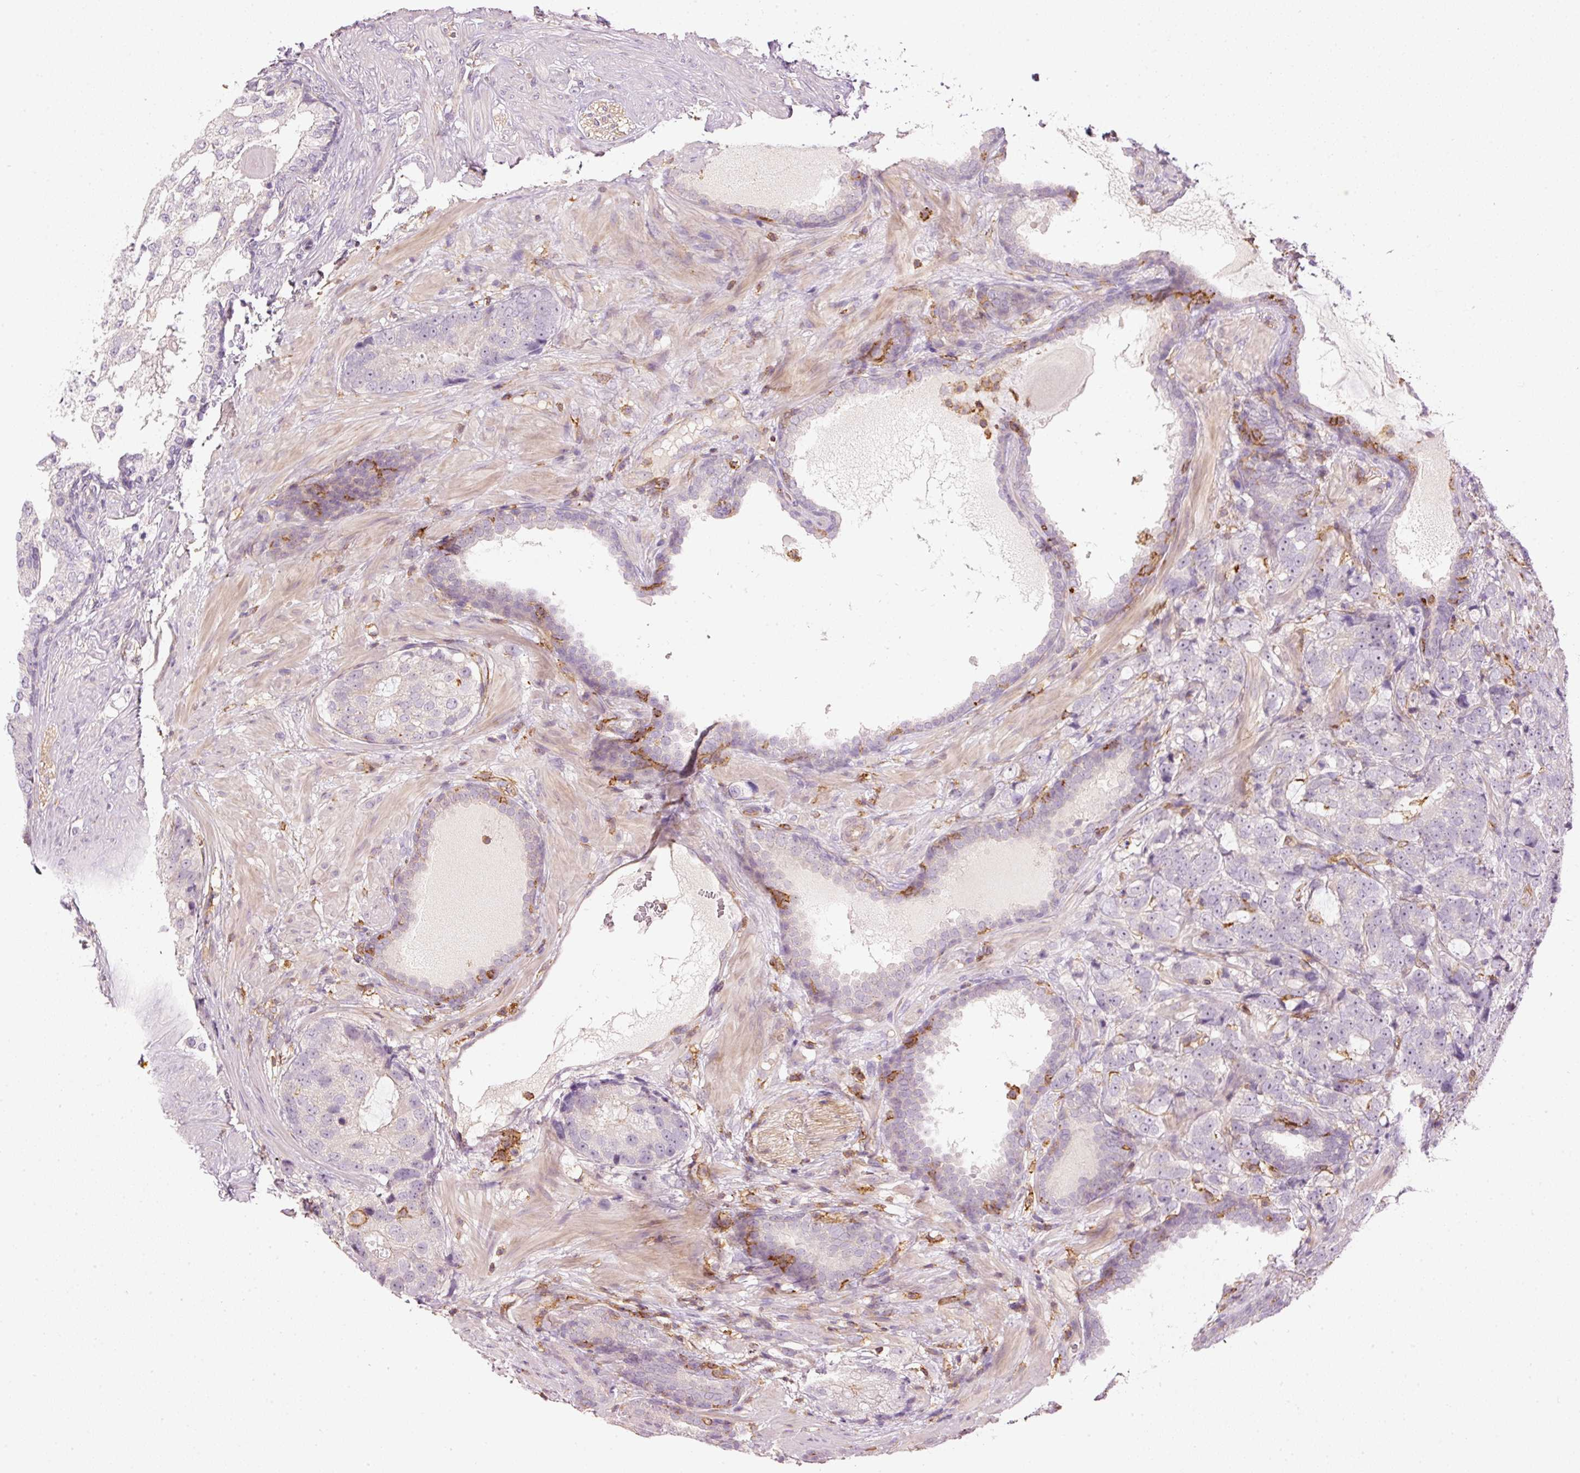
{"staining": {"intensity": "negative", "quantity": "none", "location": "none"}, "tissue": "prostate cancer", "cell_type": "Tumor cells", "image_type": "cancer", "snomed": [{"axis": "morphology", "description": "Adenocarcinoma, High grade"}, {"axis": "topography", "description": "Prostate"}], "caption": "Immunohistochemical staining of human adenocarcinoma (high-grade) (prostate) exhibits no significant staining in tumor cells. The staining was performed using DAB to visualize the protein expression in brown, while the nuclei were stained in blue with hematoxylin (Magnification: 20x).", "gene": "SIPA1", "patient": {"sex": "male", "age": 67}}